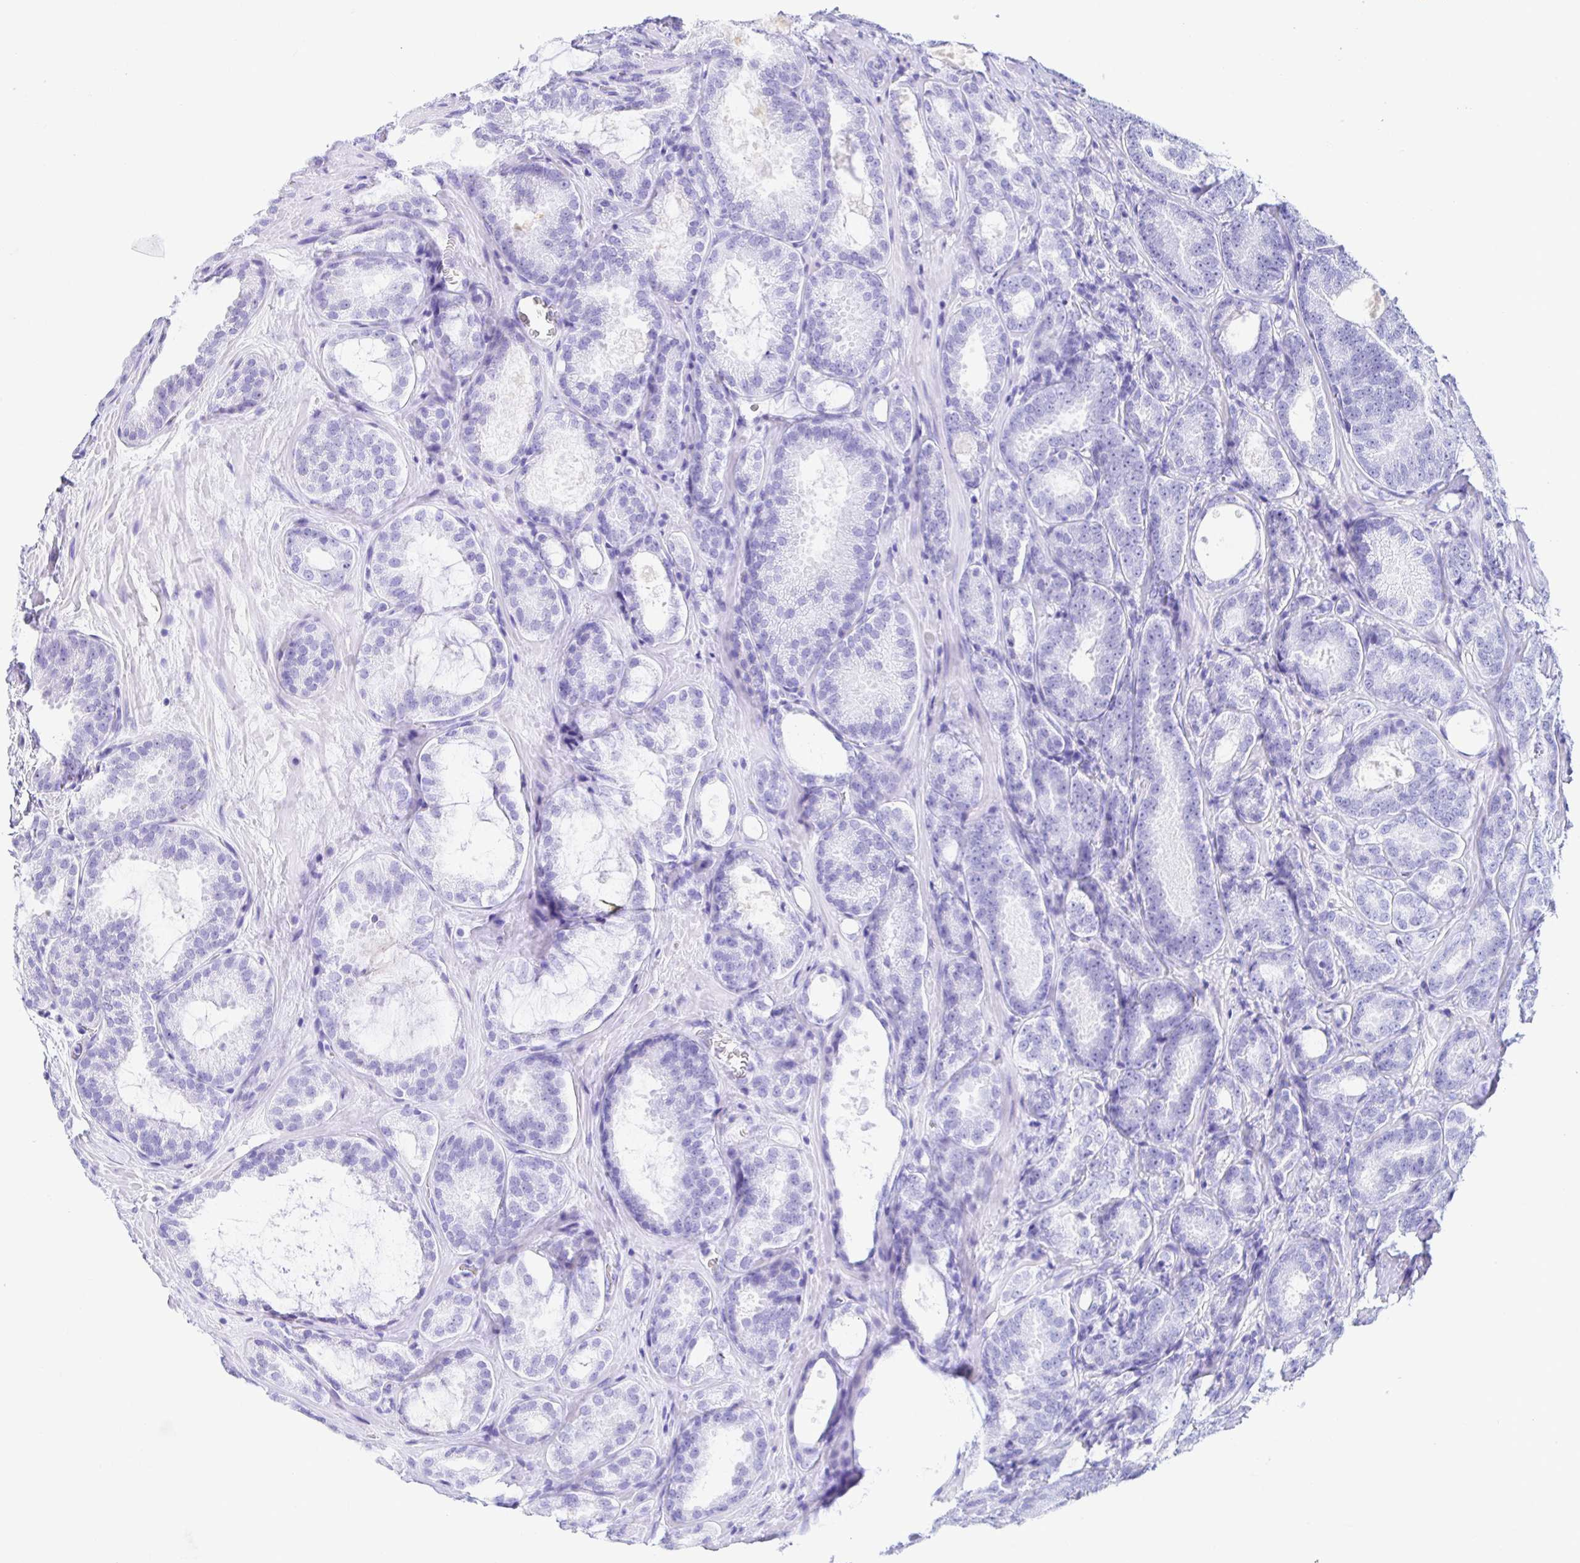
{"staining": {"intensity": "negative", "quantity": "none", "location": "none"}, "tissue": "prostate cancer", "cell_type": "Tumor cells", "image_type": "cancer", "snomed": [{"axis": "morphology", "description": "Adenocarcinoma, High grade"}, {"axis": "topography", "description": "Prostate"}], "caption": "The photomicrograph demonstrates no staining of tumor cells in prostate cancer. The staining is performed using DAB brown chromogen with nuclei counter-stained in using hematoxylin.", "gene": "PRAMEF19", "patient": {"sex": "male", "age": 64}}